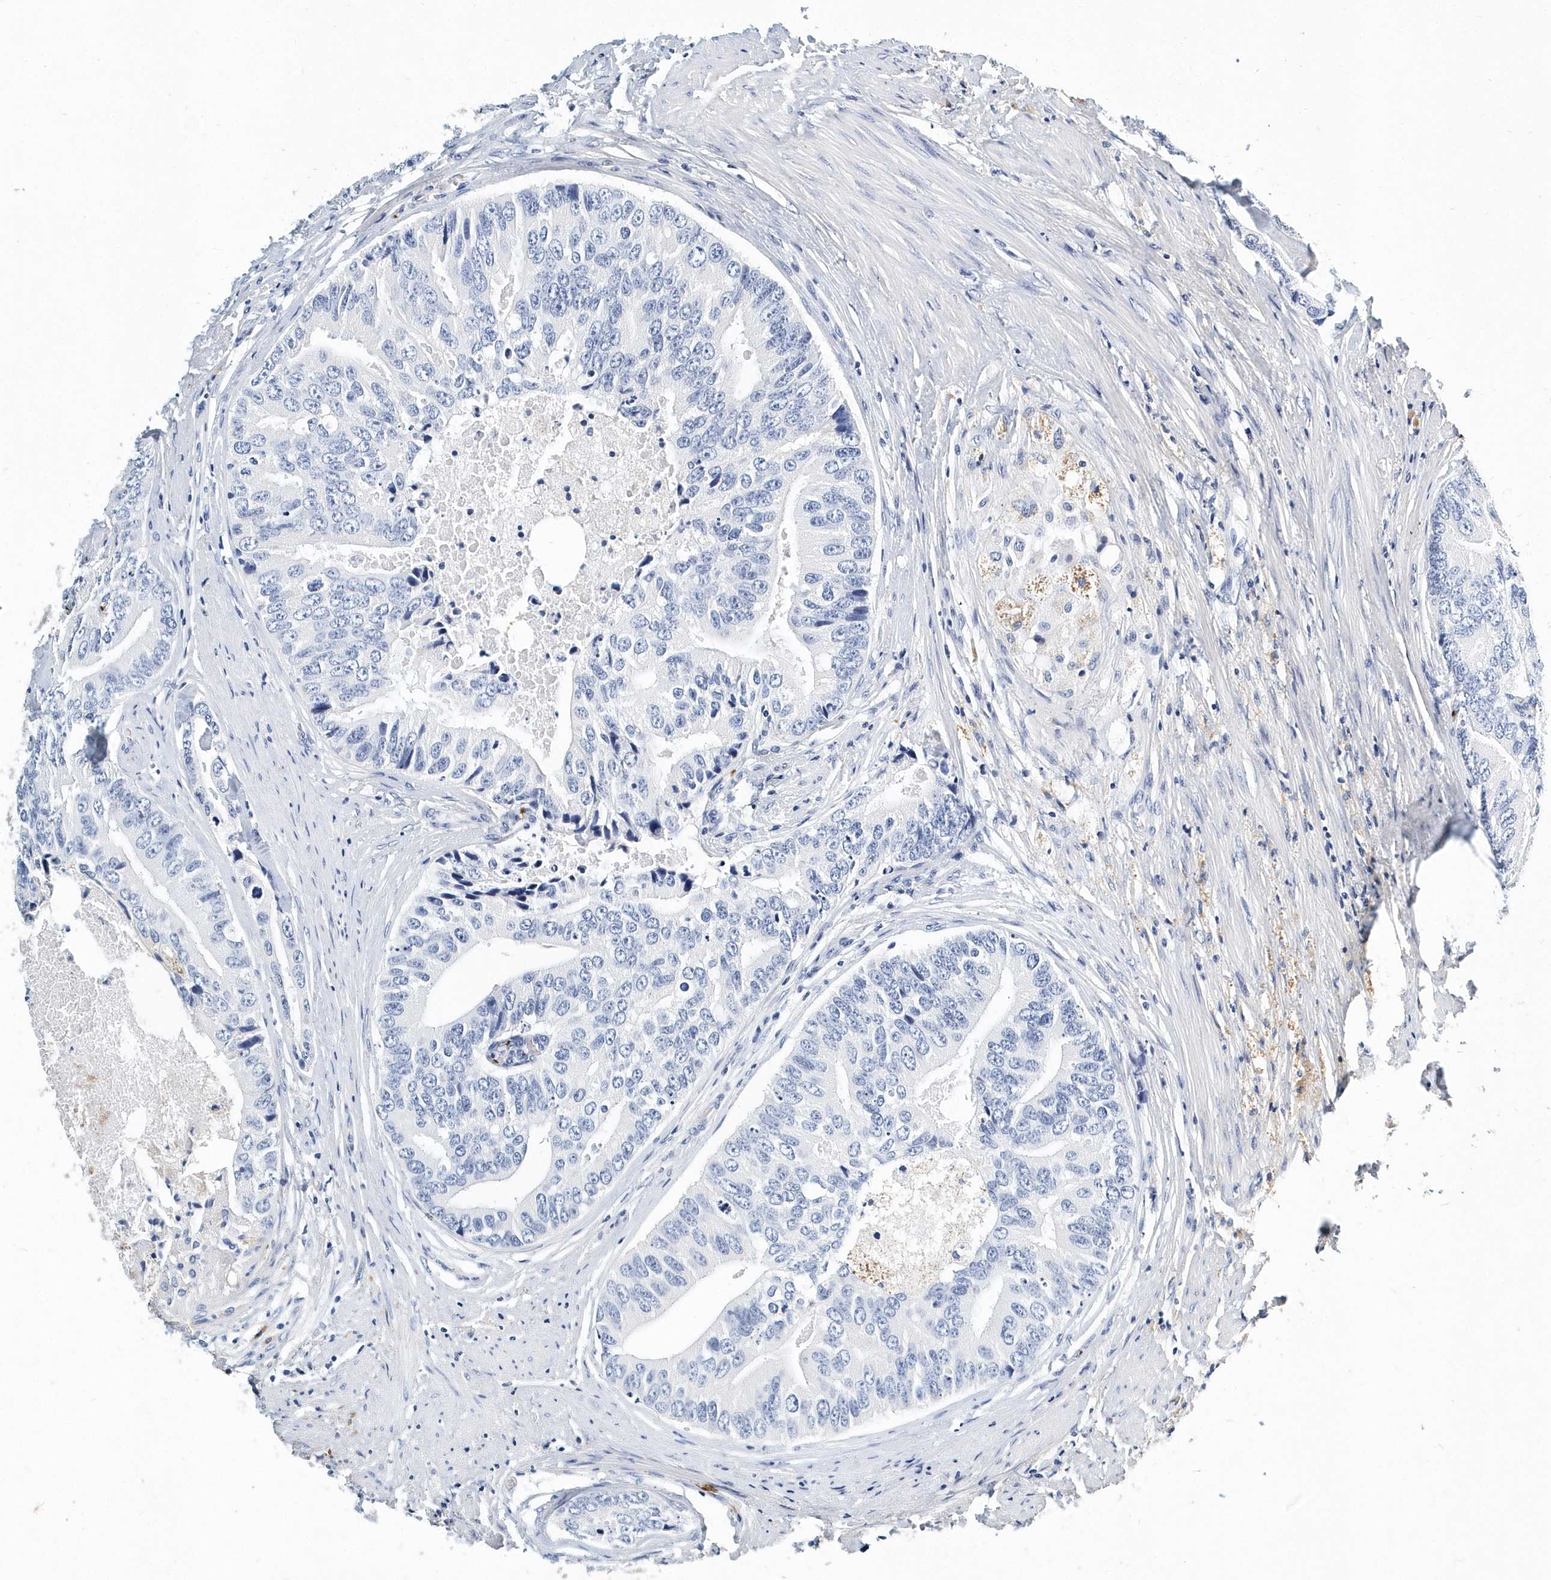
{"staining": {"intensity": "negative", "quantity": "none", "location": "none"}, "tissue": "prostate cancer", "cell_type": "Tumor cells", "image_type": "cancer", "snomed": [{"axis": "morphology", "description": "Adenocarcinoma, High grade"}, {"axis": "topography", "description": "Prostate"}], "caption": "The immunohistochemistry (IHC) histopathology image has no significant positivity in tumor cells of prostate cancer tissue.", "gene": "ITGA2B", "patient": {"sex": "male", "age": 70}}